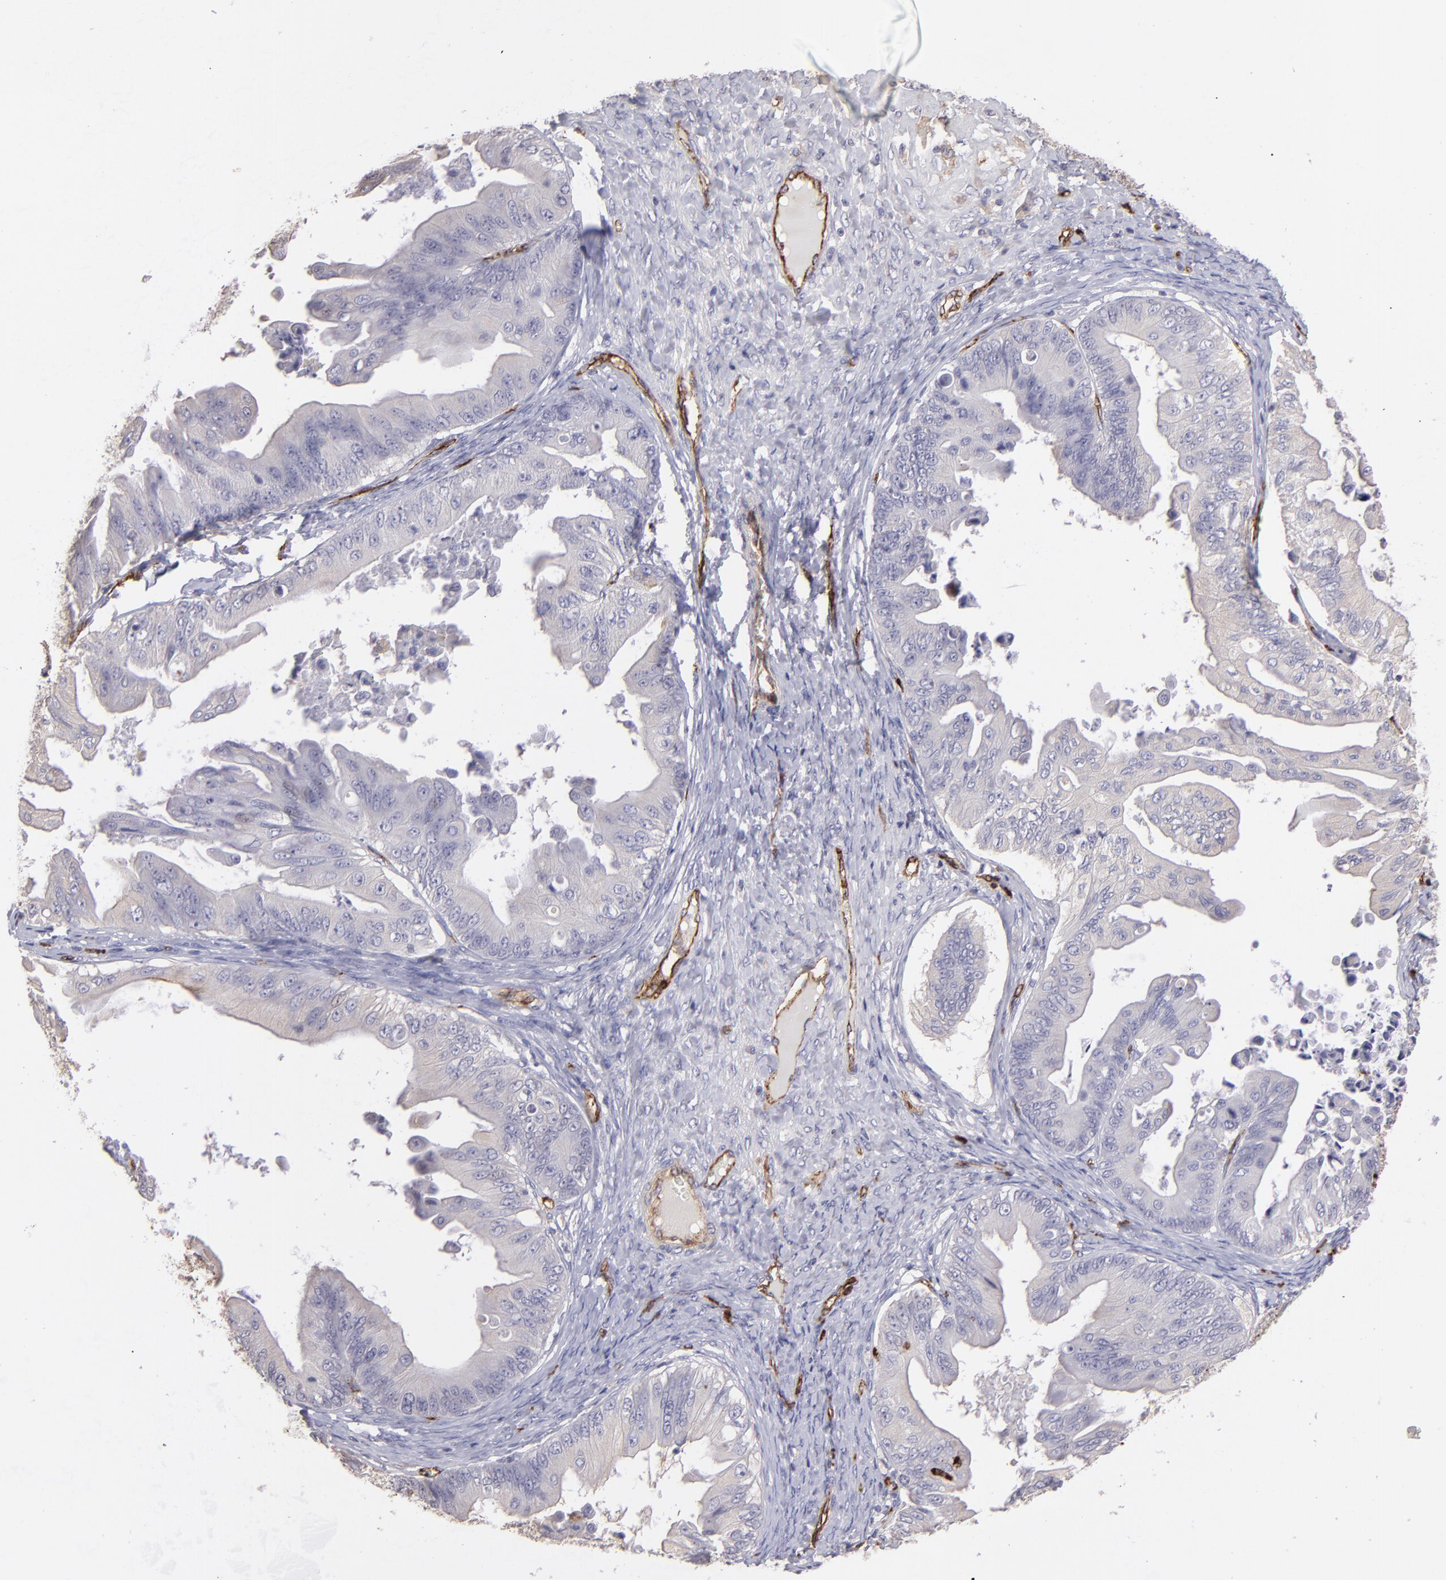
{"staining": {"intensity": "negative", "quantity": "none", "location": "none"}, "tissue": "ovarian cancer", "cell_type": "Tumor cells", "image_type": "cancer", "snomed": [{"axis": "morphology", "description": "Cystadenocarcinoma, mucinous, NOS"}, {"axis": "topography", "description": "Ovary"}], "caption": "Immunohistochemistry of ovarian cancer (mucinous cystadenocarcinoma) exhibits no expression in tumor cells.", "gene": "DYSF", "patient": {"sex": "female", "age": 37}}